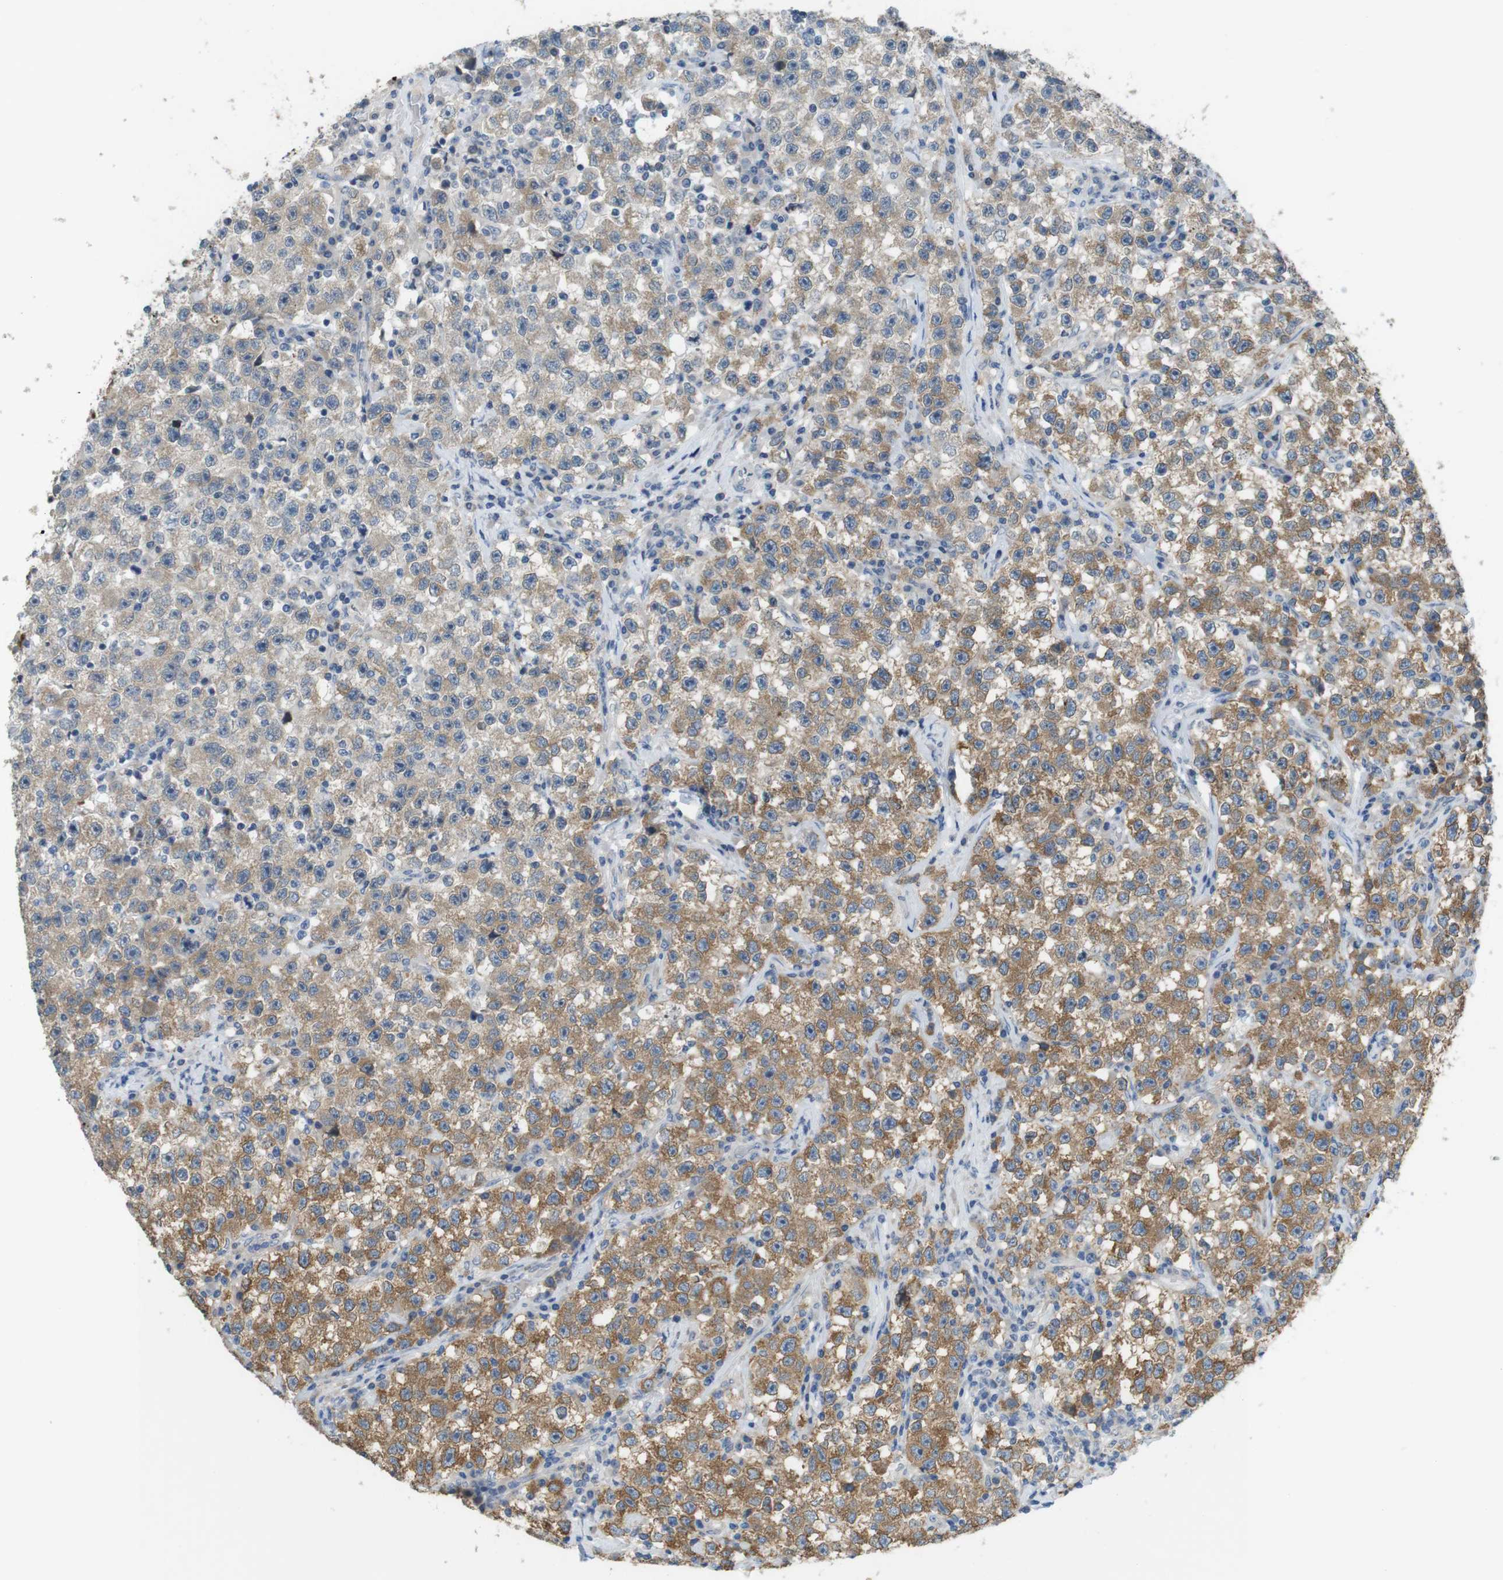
{"staining": {"intensity": "moderate", "quantity": "25%-75%", "location": "cytoplasmic/membranous"}, "tissue": "testis cancer", "cell_type": "Tumor cells", "image_type": "cancer", "snomed": [{"axis": "morphology", "description": "Seminoma, NOS"}, {"axis": "topography", "description": "Testis"}], "caption": "Testis seminoma tissue exhibits moderate cytoplasmic/membranous staining in about 25%-75% of tumor cells, visualized by immunohistochemistry.", "gene": "PCDH10", "patient": {"sex": "male", "age": 22}}